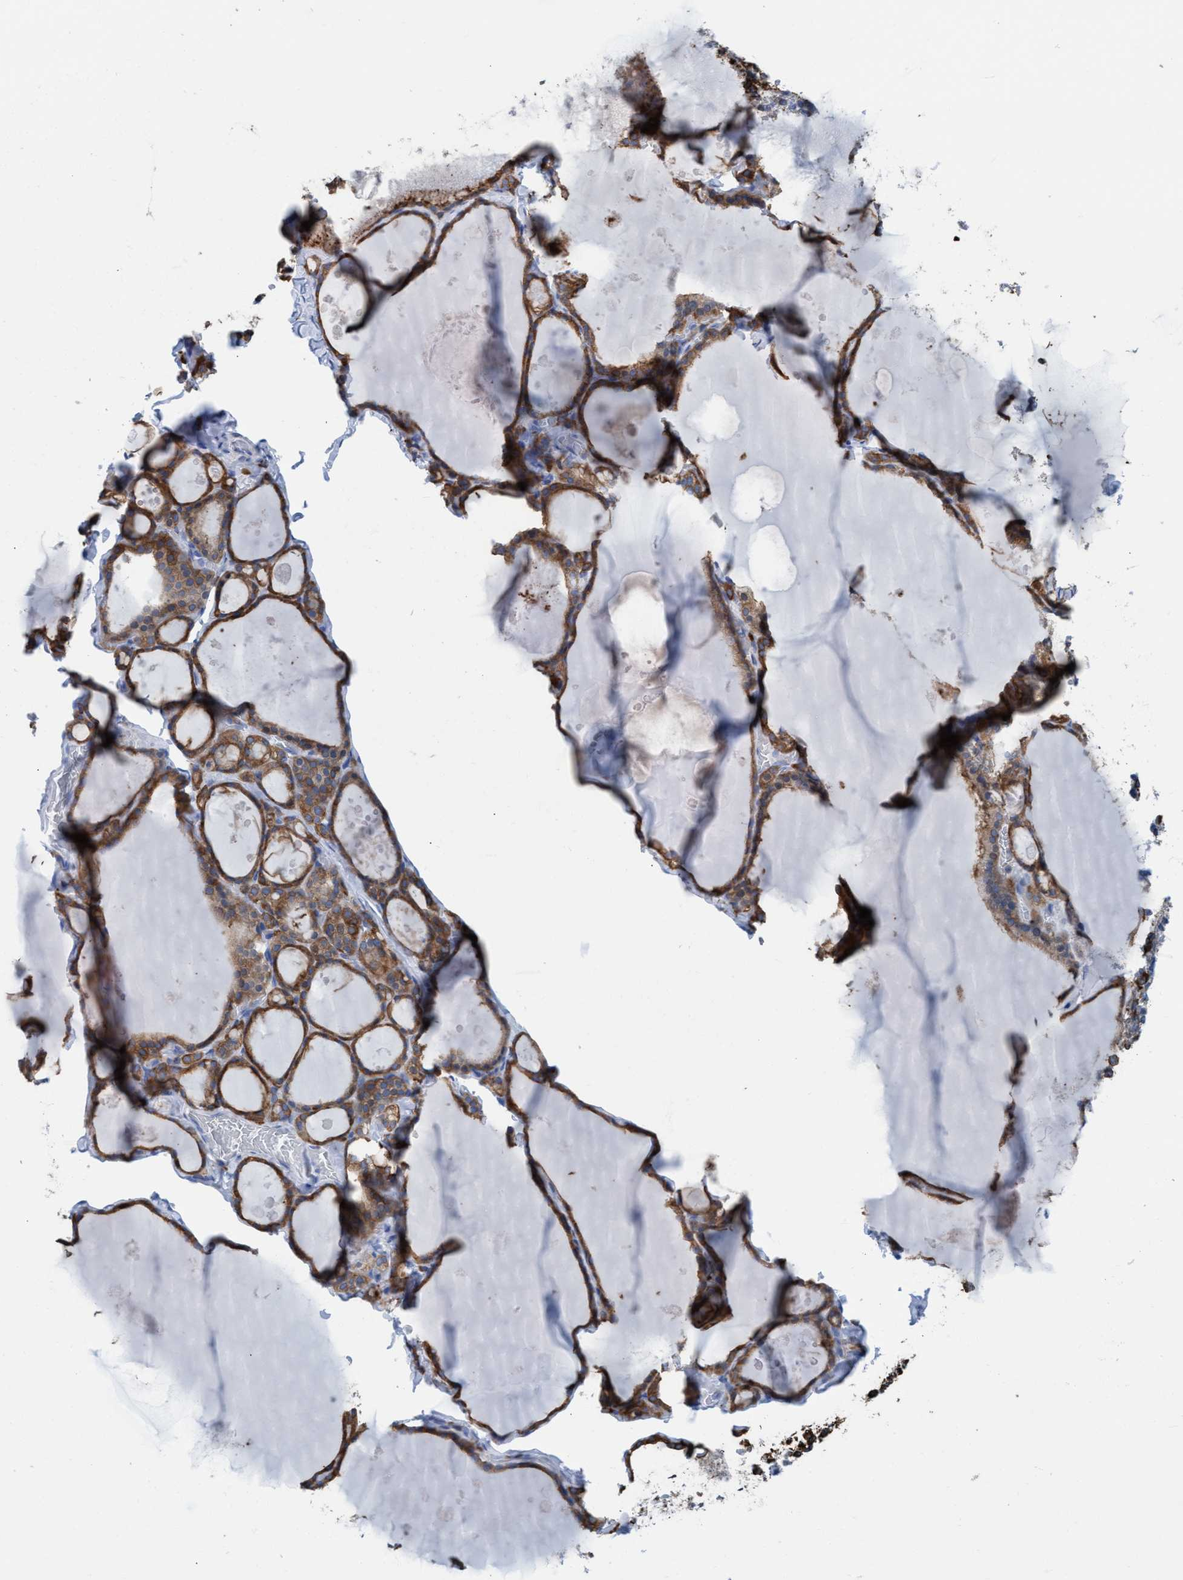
{"staining": {"intensity": "moderate", "quantity": ">75%", "location": "cytoplasmic/membranous"}, "tissue": "thyroid gland", "cell_type": "Glandular cells", "image_type": "normal", "snomed": [{"axis": "morphology", "description": "Normal tissue, NOS"}, {"axis": "topography", "description": "Thyroid gland"}], "caption": "A micrograph showing moderate cytoplasmic/membranous positivity in approximately >75% of glandular cells in benign thyroid gland, as visualized by brown immunohistochemical staining.", "gene": "EZR", "patient": {"sex": "male", "age": 56}}